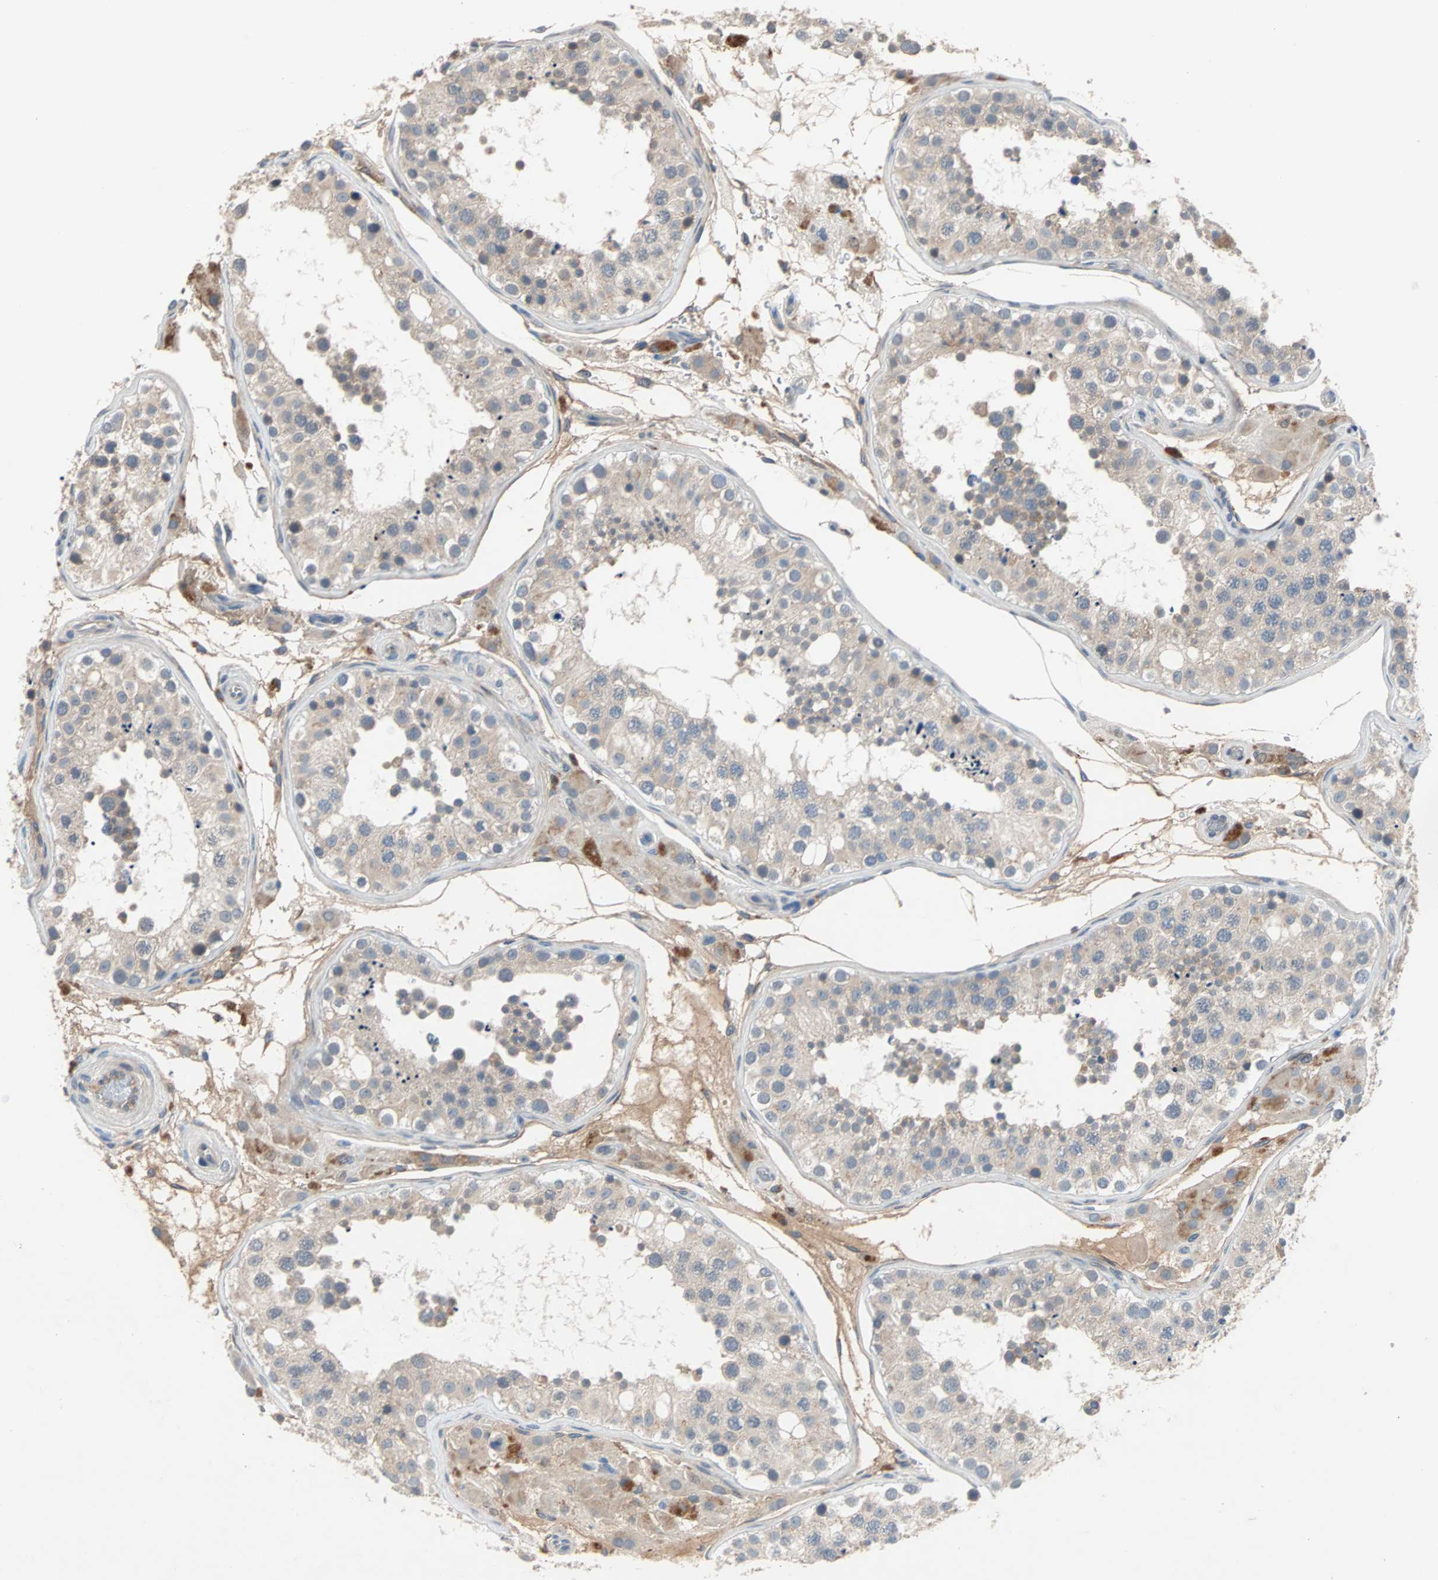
{"staining": {"intensity": "weak", "quantity": "<25%", "location": "cytoplasmic/membranous"}, "tissue": "testis", "cell_type": "Cells in seminiferous ducts", "image_type": "normal", "snomed": [{"axis": "morphology", "description": "Normal tissue, NOS"}, {"axis": "topography", "description": "Testis"}], "caption": "Immunohistochemistry histopathology image of unremarkable human testis stained for a protein (brown), which shows no staining in cells in seminiferous ducts. The staining was performed using DAB (3,3'-diaminobenzidine) to visualize the protein expression in brown, while the nuclei were stained in blue with hematoxylin (Magnification: 20x).", "gene": "MAP4K1", "patient": {"sex": "male", "age": 26}}